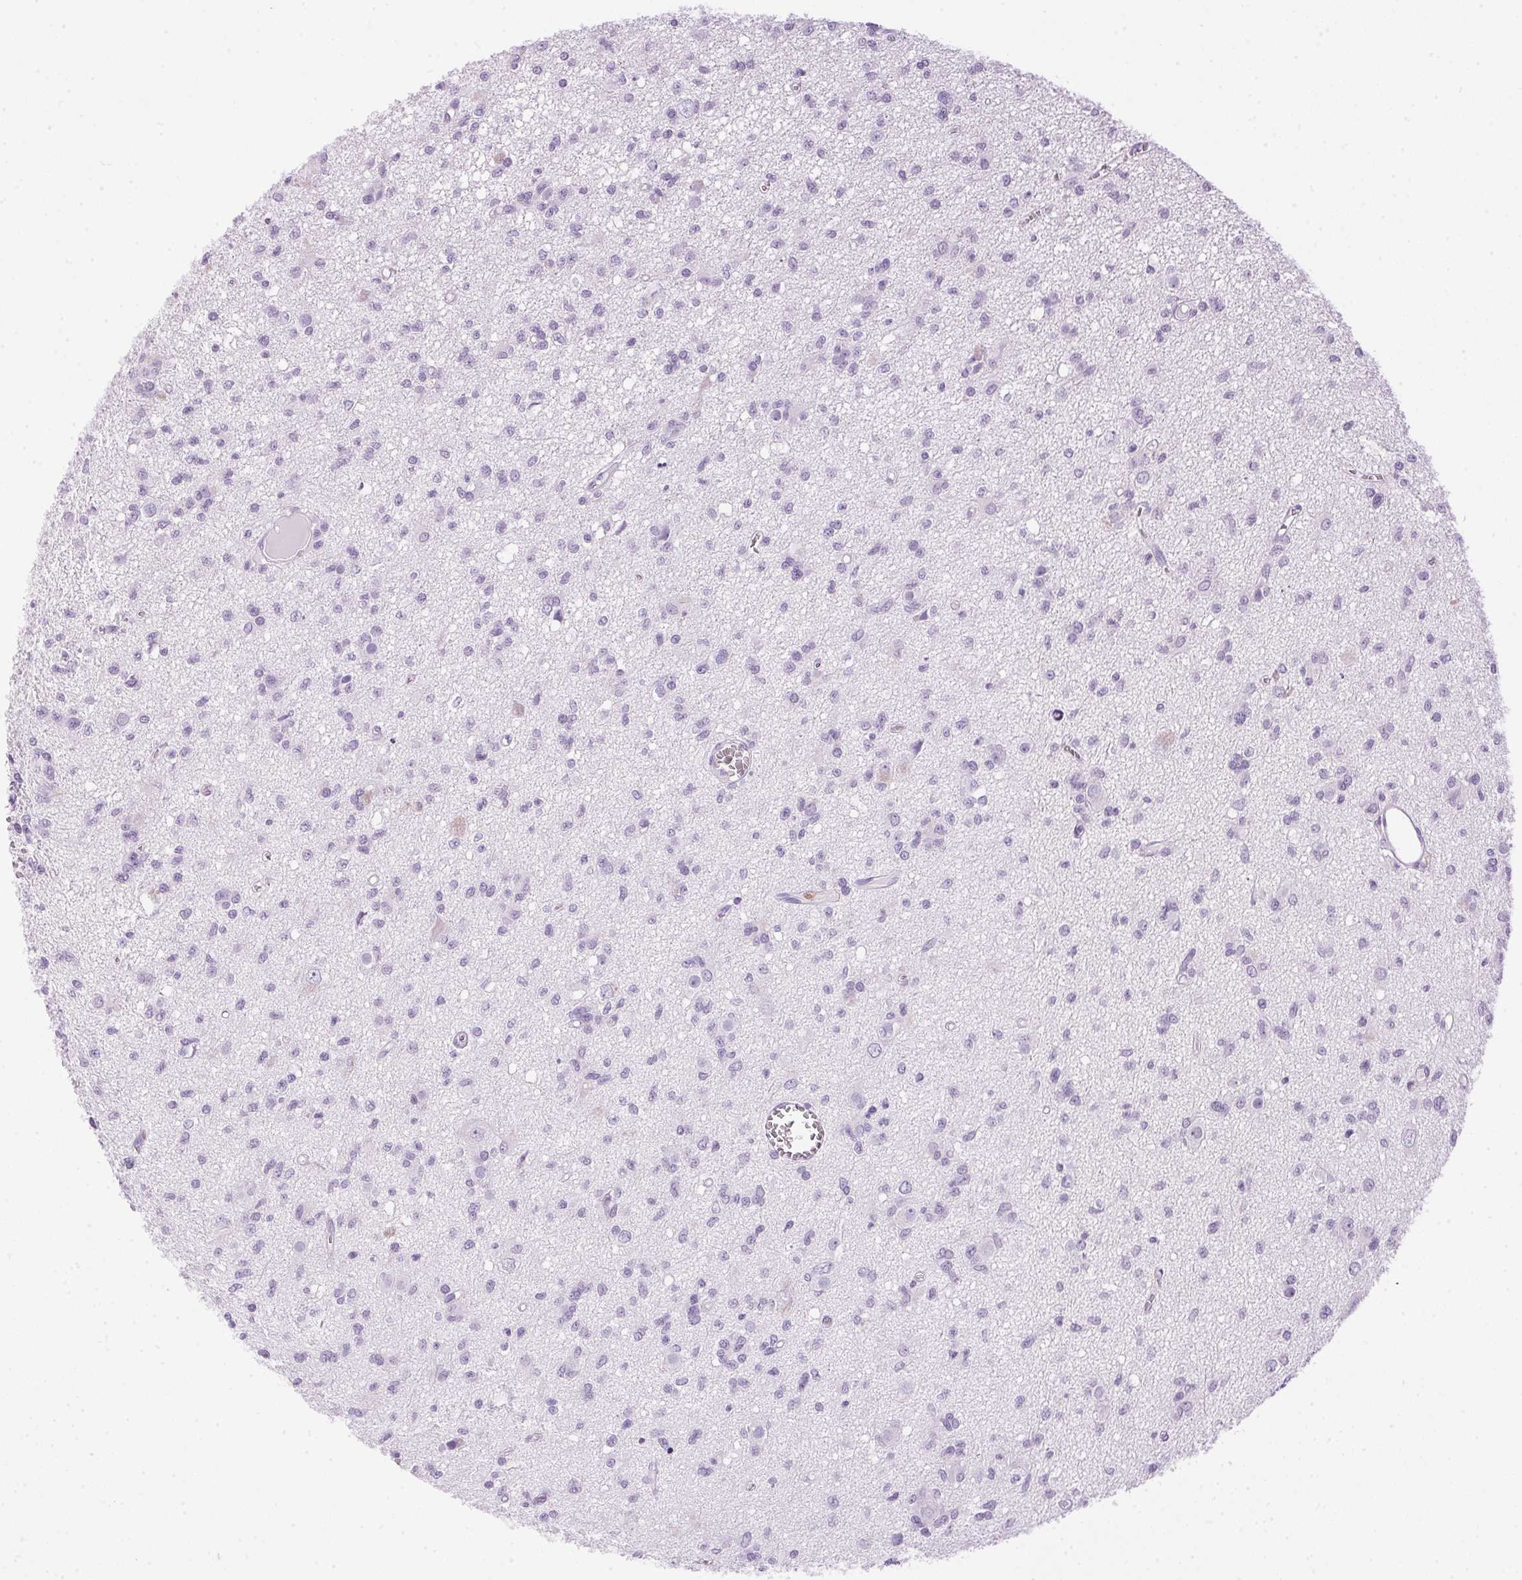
{"staining": {"intensity": "negative", "quantity": "none", "location": "none"}, "tissue": "glioma", "cell_type": "Tumor cells", "image_type": "cancer", "snomed": [{"axis": "morphology", "description": "Glioma, malignant, Low grade"}, {"axis": "topography", "description": "Brain"}], "caption": "Tumor cells are negative for brown protein staining in glioma.", "gene": "SP7", "patient": {"sex": "male", "age": 64}}